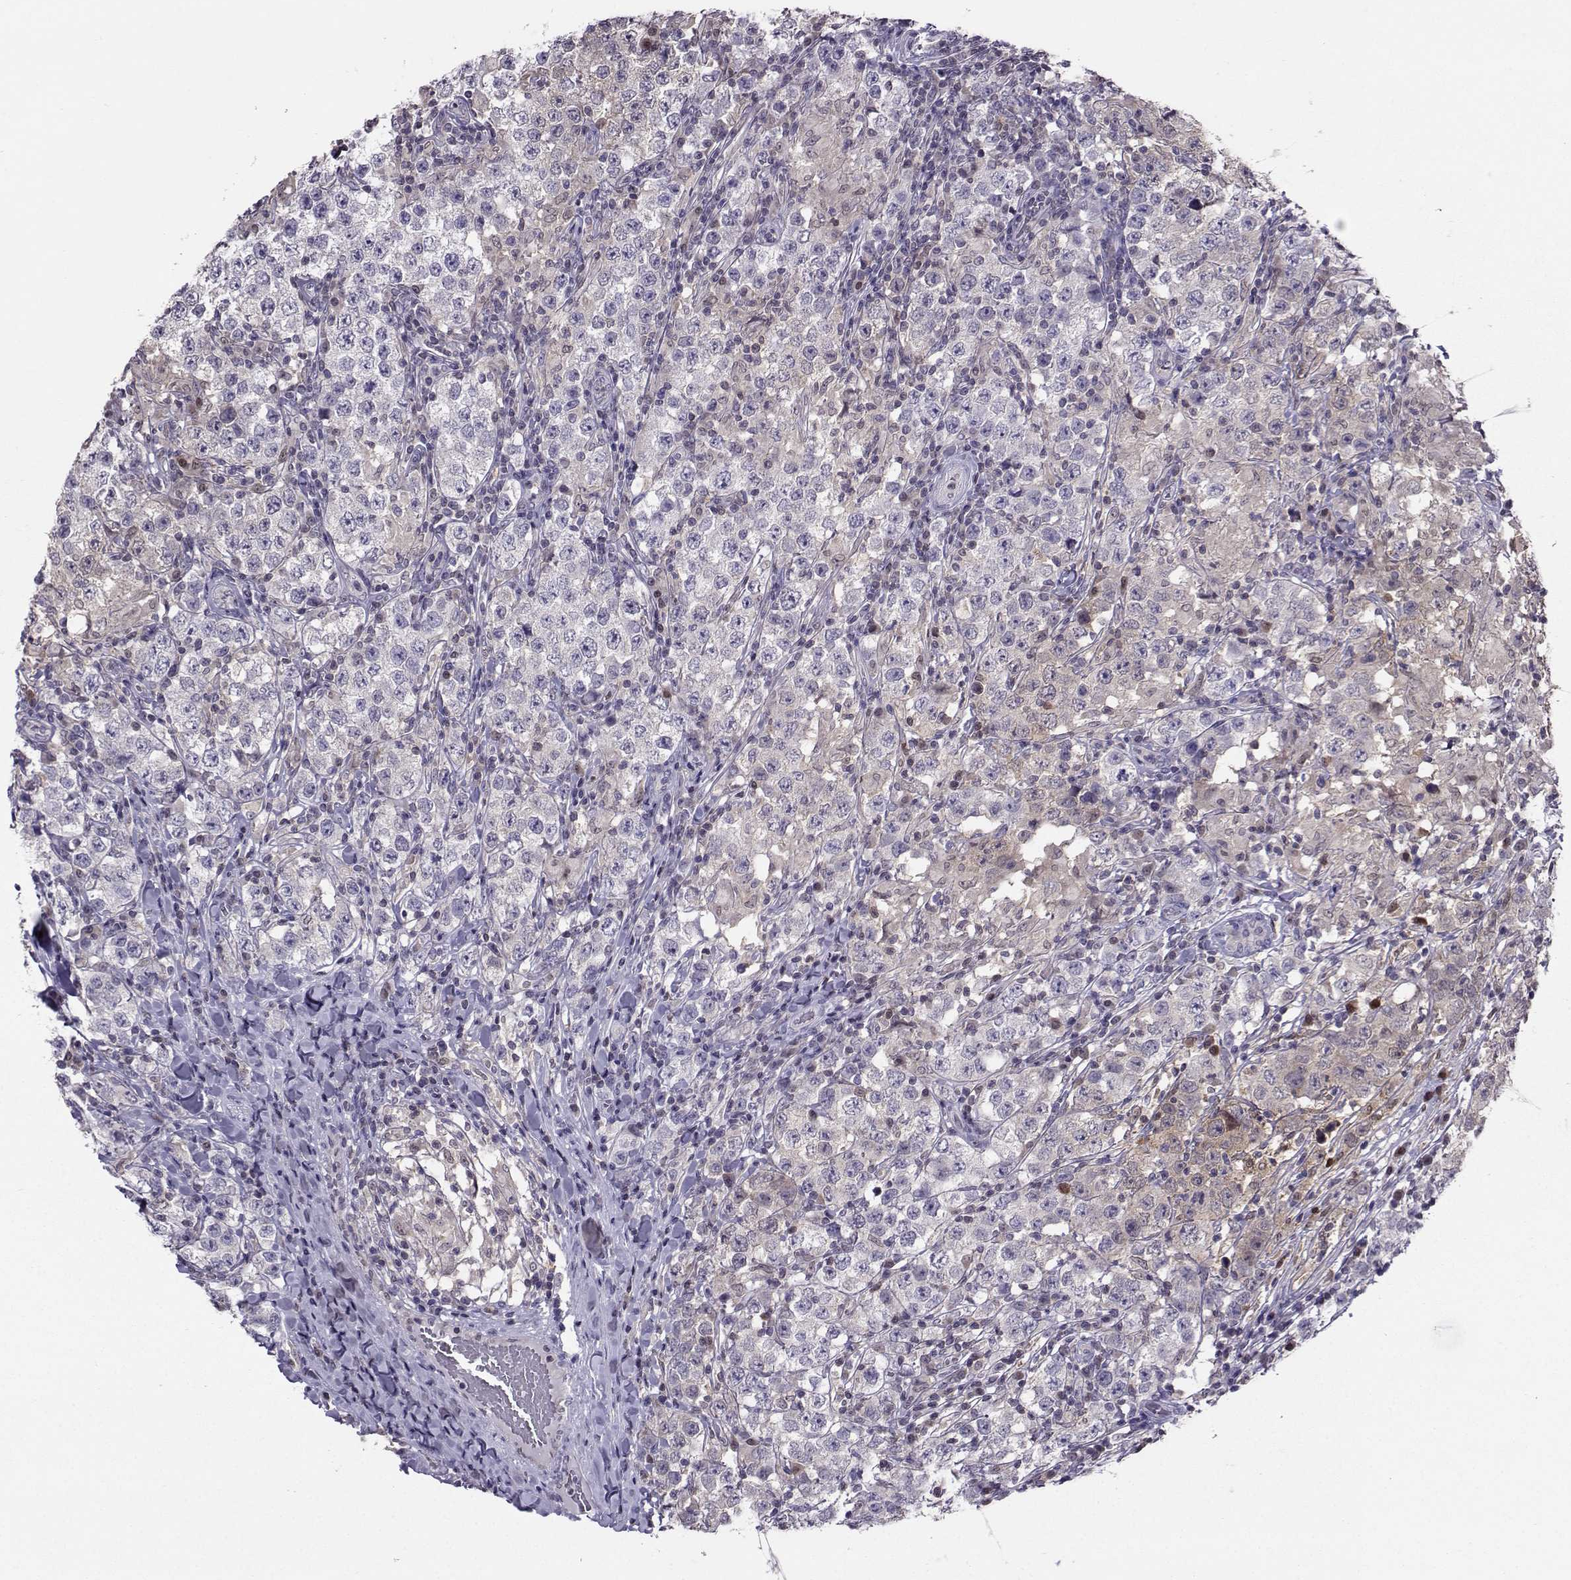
{"staining": {"intensity": "weak", "quantity": "<25%", "location": "cytoplasmic/membranous"}, "tissue": "testis cancer", "cell_type": "Tumor cells", "image_type": "cancer", "snomed": [{"axis": "morphology", "description": "Seminoma, NOS"}, {"axis": "morphology", "description": "Carcinoma, Embryonal, NOS"}, {"axis": "topography", "description": "Testis"}], "caption": "This is an IHC photomicrograph of testis cancer (seminoma). There is no positivity in tumor cells.", "gene": "PGK1", "patient": {"sex": "male", "age": 41}}